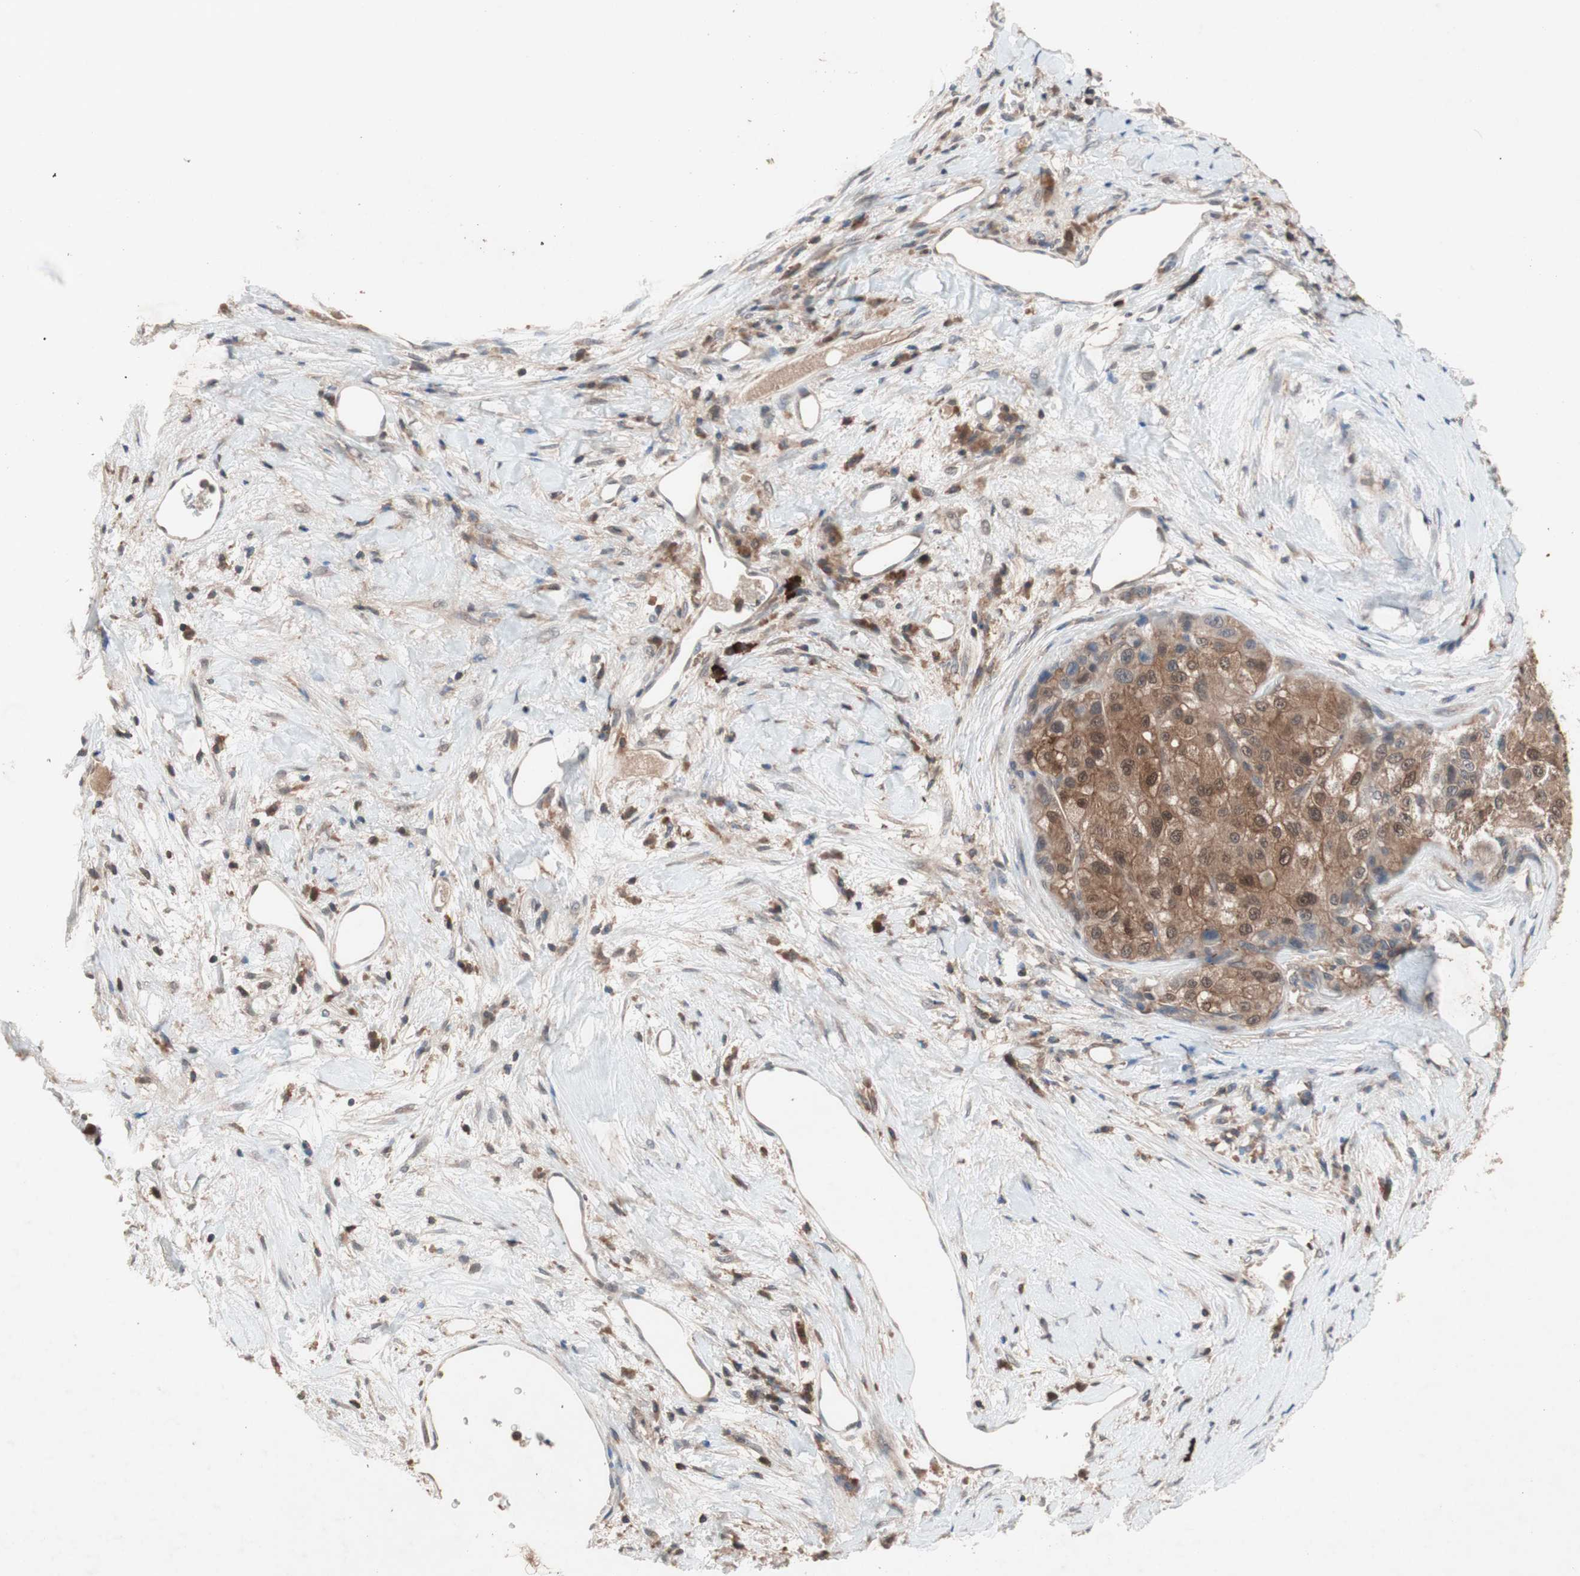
{"staining": {"intensity": "weak", "quantity": ">75%", "location": "cytoplasmic/membranous"}, "tissue": "liver cancer", "cell_type": "Tumor cells", "image_type": "cancer", "snomed": [{"axis": "morphology", "description": "Carcinoma, Hepatocellular, NOS"}, {"axis": "topography", "description": "Liver"}], "caption": "Protein staining exhibits weak cytoplasmic/membranous positivity in approximately >75% of tumor cells in liver hepatocellular carcinoma. Ihc stains the protein of interest in brown and the nuclei are stained blue.", "gene": "GALT", "patient": {"sex": "male", "age": 80}}